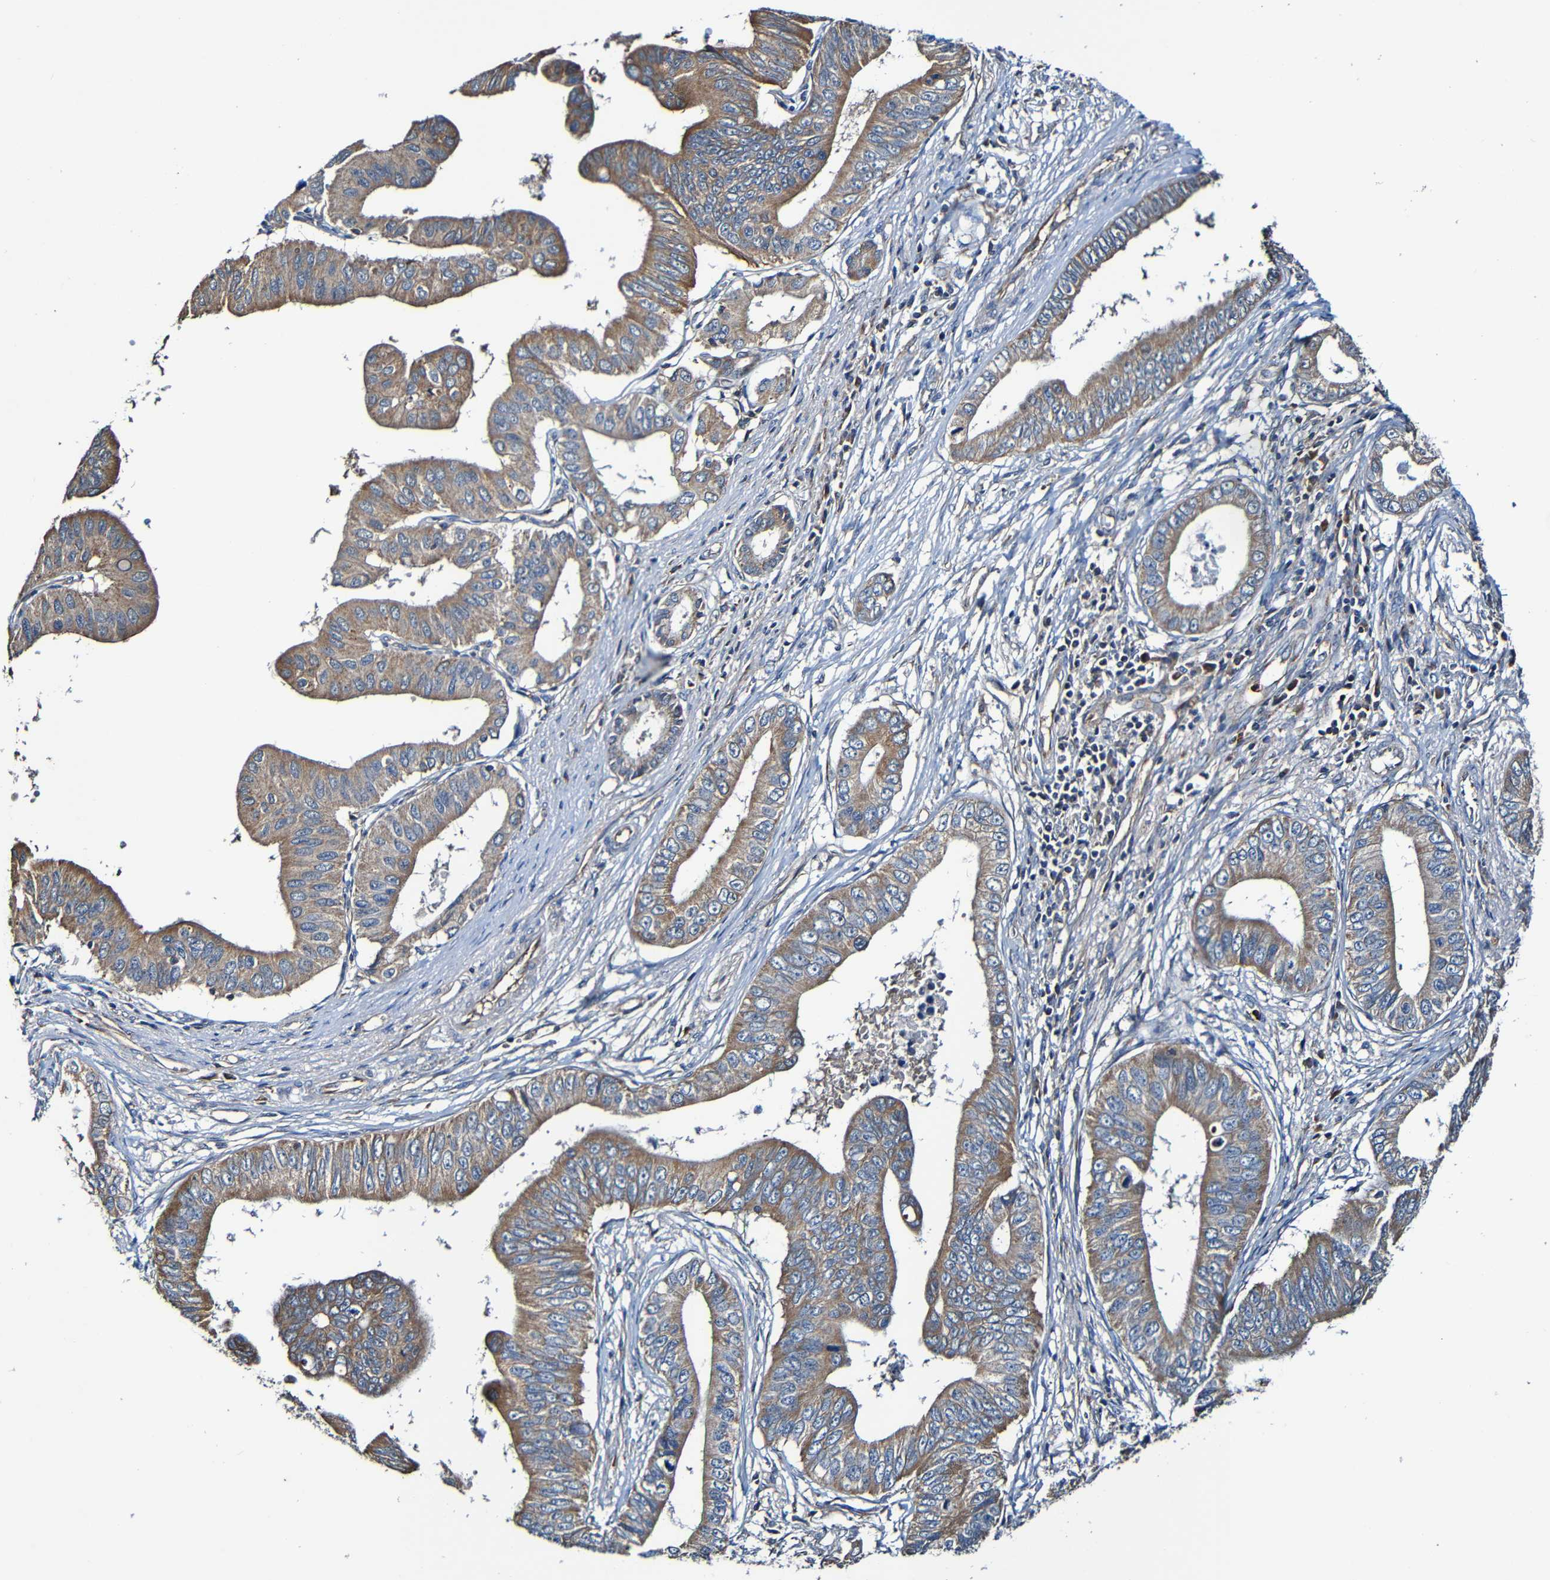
{"staining": {"intensity": "moderate", "quantity": ">75%", "location": "cytoplasmic/membranous"}, "tissue": "pancreatic cancer", "cell_type": "Tumor cells", "image_type": "cancer", "snomed": [{"axis": "morphology", "description": "Adenocarcinoma, NOS"}, {"axis": "topography", "description": "Pancreas"}], "caption": "High-magnification brightfield microscopy of pancreatic cancer (adenocarcinoma) stained with DAB (brown) and counterstained with hematoxylin (blue). tumor cells exhibit moderate cytoplasmic/membranous expression is appreciated in approximately>75% of cells.", "gene": "ADAM15", "patient": {"sex": "male", "age": 77}}